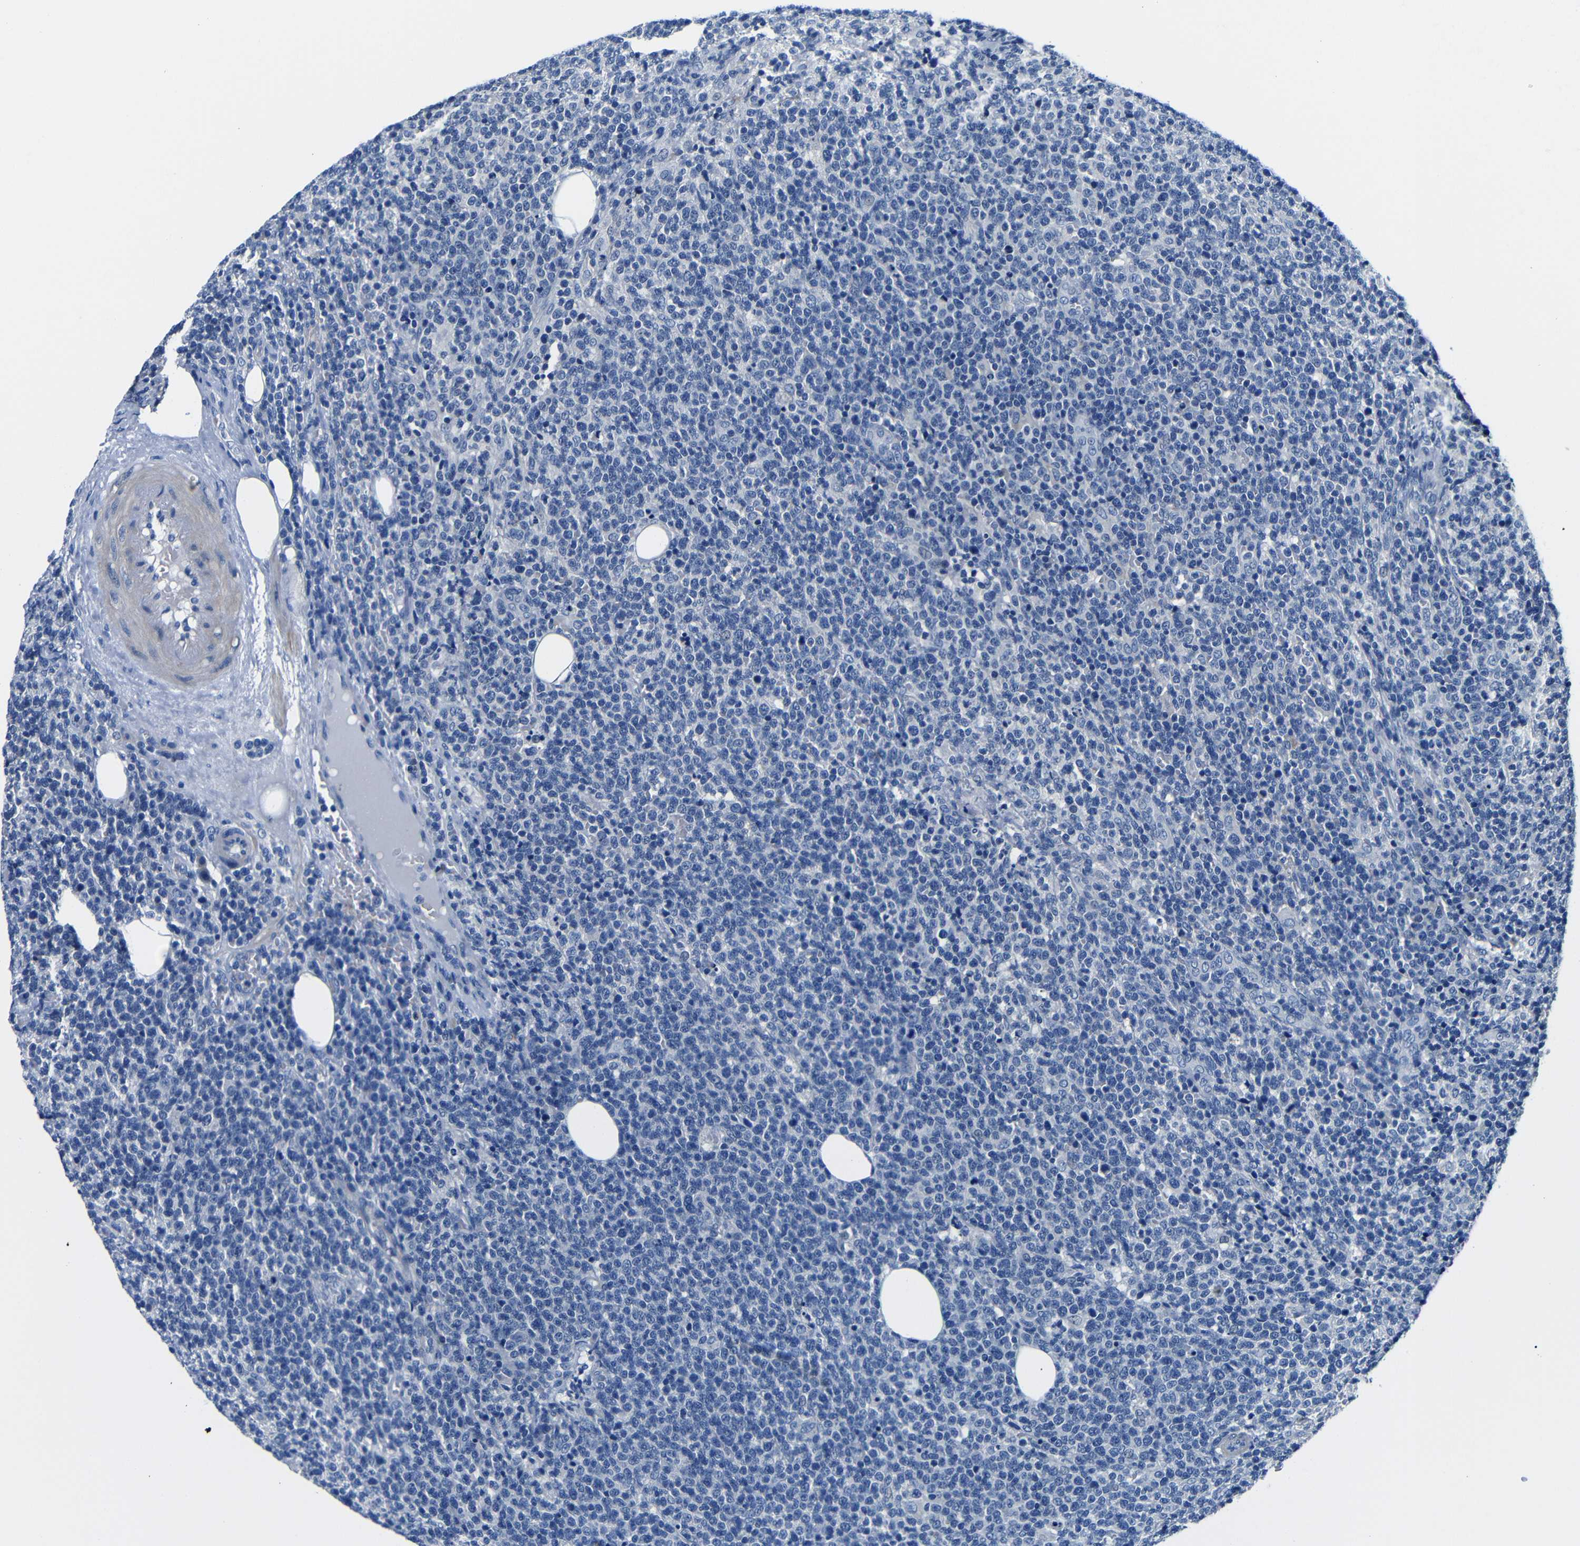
{"staining": {"intensity": "negative", "quantity": "none", "location": "none"}, "tissue": "lymphoma", "cell_type": "Tumor cells", "image_type": "cancer", "snomed": [{"axis": "morphology", "description": "Malignant lymphoma, non-Hodgkin's type, High grade"}, {"axis": "topography", "description": "Lymph node"}], "caption": "Immunohistochemical staining of high-grade malignant lymphoma, non-Hodgkin's type exhibits no significant expression in tumor cells. (Stains: DAB IHC with hematoxylin counter stain, Microscopy: brightfield microscopy at high magnification).", "gene": "TNFAIP1", "patient": {"sex": "male", "age": 61}}